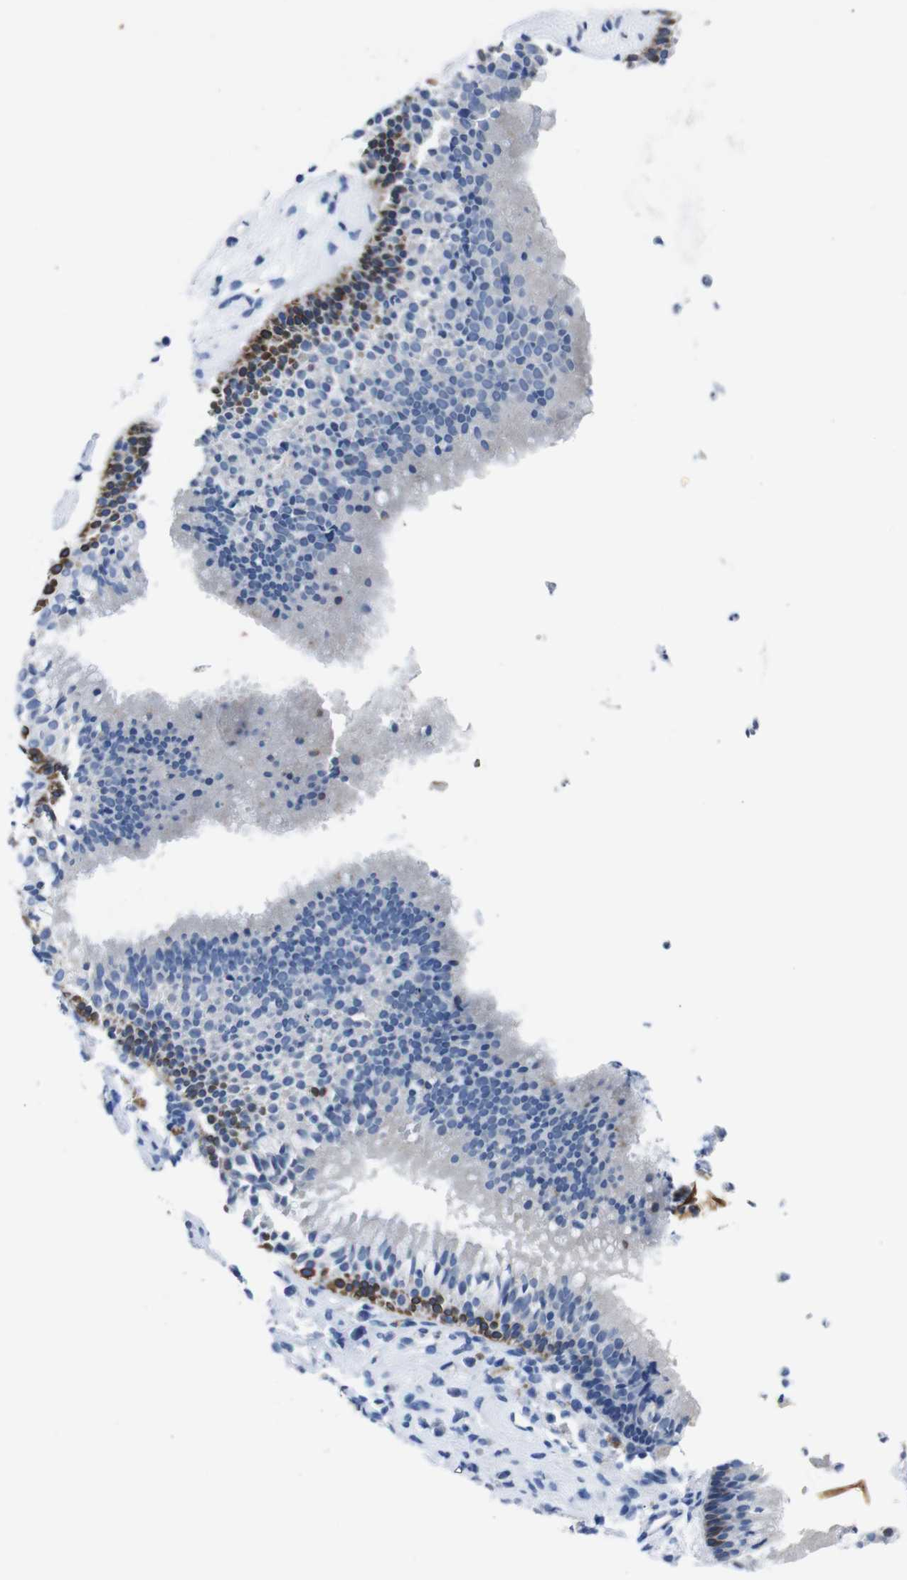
{"staining": {"intensity": "strong", "quantity": "<25%", "location": "cytoplasmic/membranous"}, "tissue": "nasopharynx", "cell_type": "Respiratory epithelial cells", "image_type": "normal", "snomed": [{"axis": "morphology", "description": "Normal tissue, NOS"}, {"axis": "topography", "description": "Nasopharynx"}], "caption": "High-power microscopy captured an immunohistochemistry (IHC) histopathology image of unremarkable nasopharynx, revealing strong cytoplasmic/membranous expression in about <25% of respiratory epithelial cells. The protein is stained brown, and the nuclei are stained in blue (DAB (3,3'-diaminobenzidine) IHC with brightfield microscopy, high magnification).", "gene": "GJB2", "patient": {"sex": "female", "age": 51}}